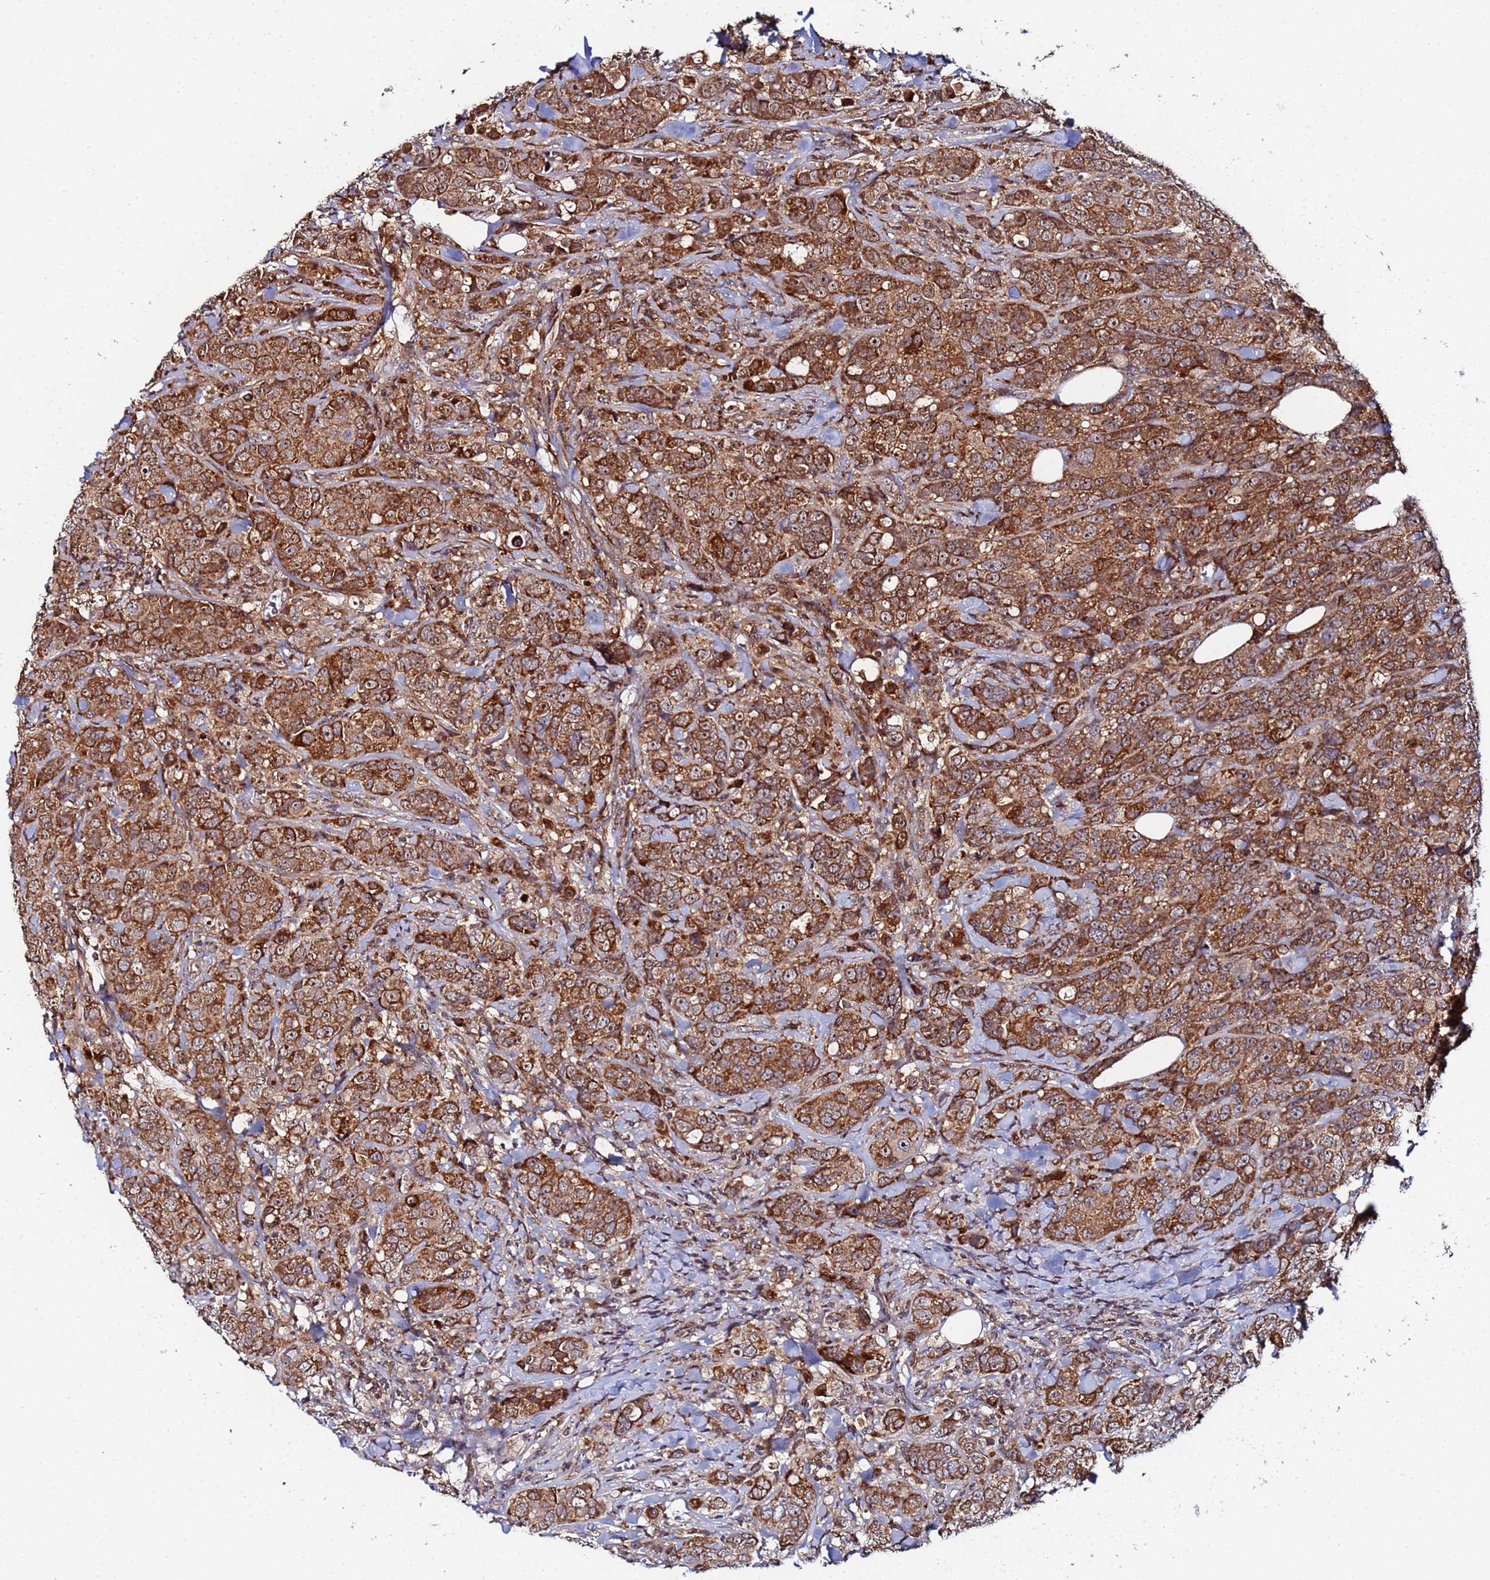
{"staining": {"intensity": "moderate", "quantity": ">75%", "location": "cytoplasmic/membranous"}, "tissue": "breast cancer", "cell_type": "Tumor cells", "image_type": "cancer", "snomed": [{"axis": "morphology", "description": "Duct carcinoma"}, {"axis": "topography", "description": "Breast"}], "caption": "Breast invasive ductal carcinoma was stained to show a protein in brown. There is medium levels of moderate cytoplasmic/membranous positivity in approximately >75% of tumor cells.", "gene": "CCDC127", "patient": {"sex": "female", "age": 43}}